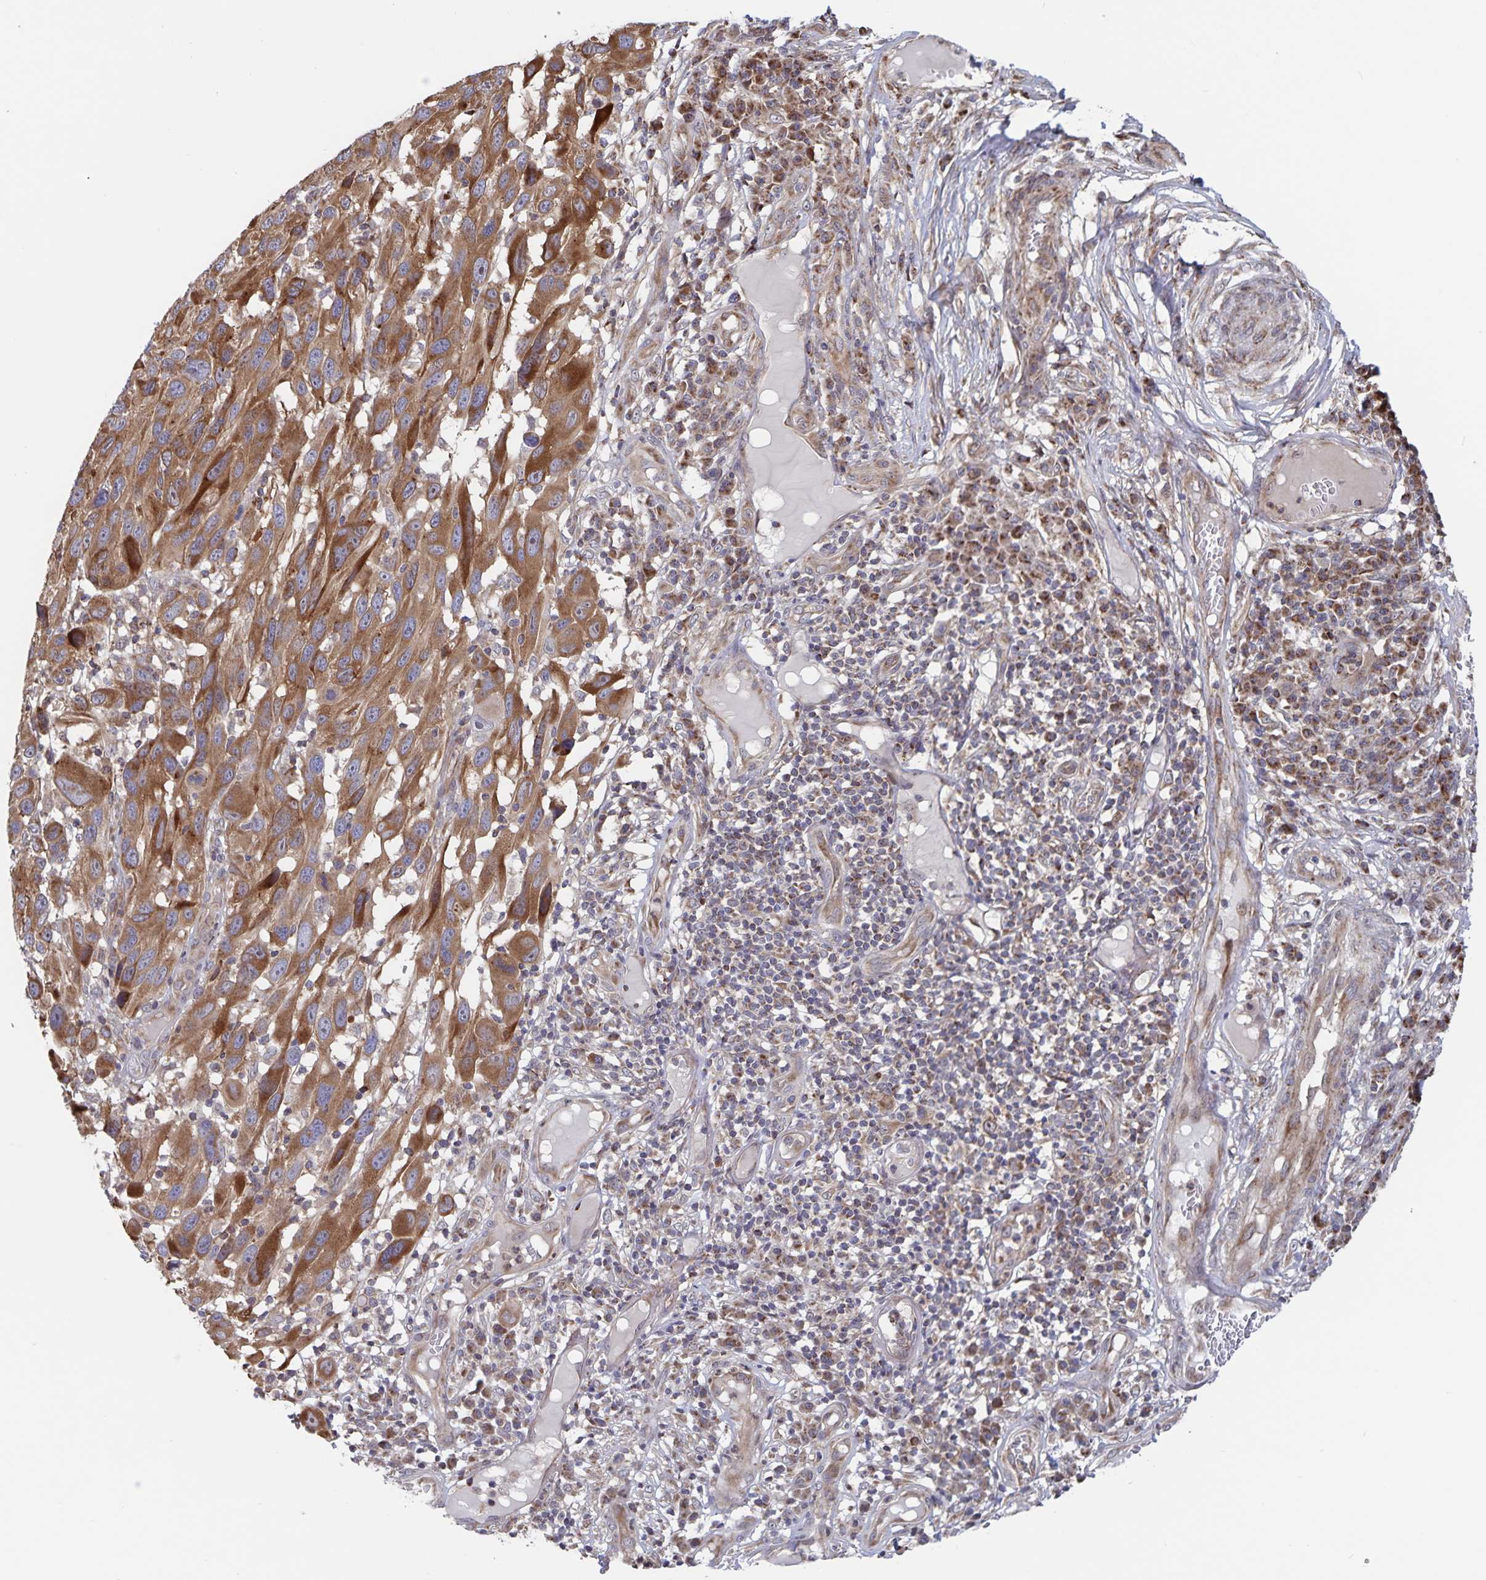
{"staining": {"intensity": "moderate", "quantity": ">75%", "location": "cytoplasmic/membranous"}, "tissue": "melanoma", "cell_type": "Tumor cells", "image_type": "cancer", "snomed": [{"axis": "morphology", "description": "Malignant melanoma, NOS"}, {"axis": "topography", "description": "Skin"}], "caption": "Immunohistochemistry (IHC) of human malignant melanoma shows medium levels of moderate cytoplasmic/membranous positivity in about >75% of tumor cells.", "gene": "ACACA", "patient": {"sex": "male", "age": 53}}